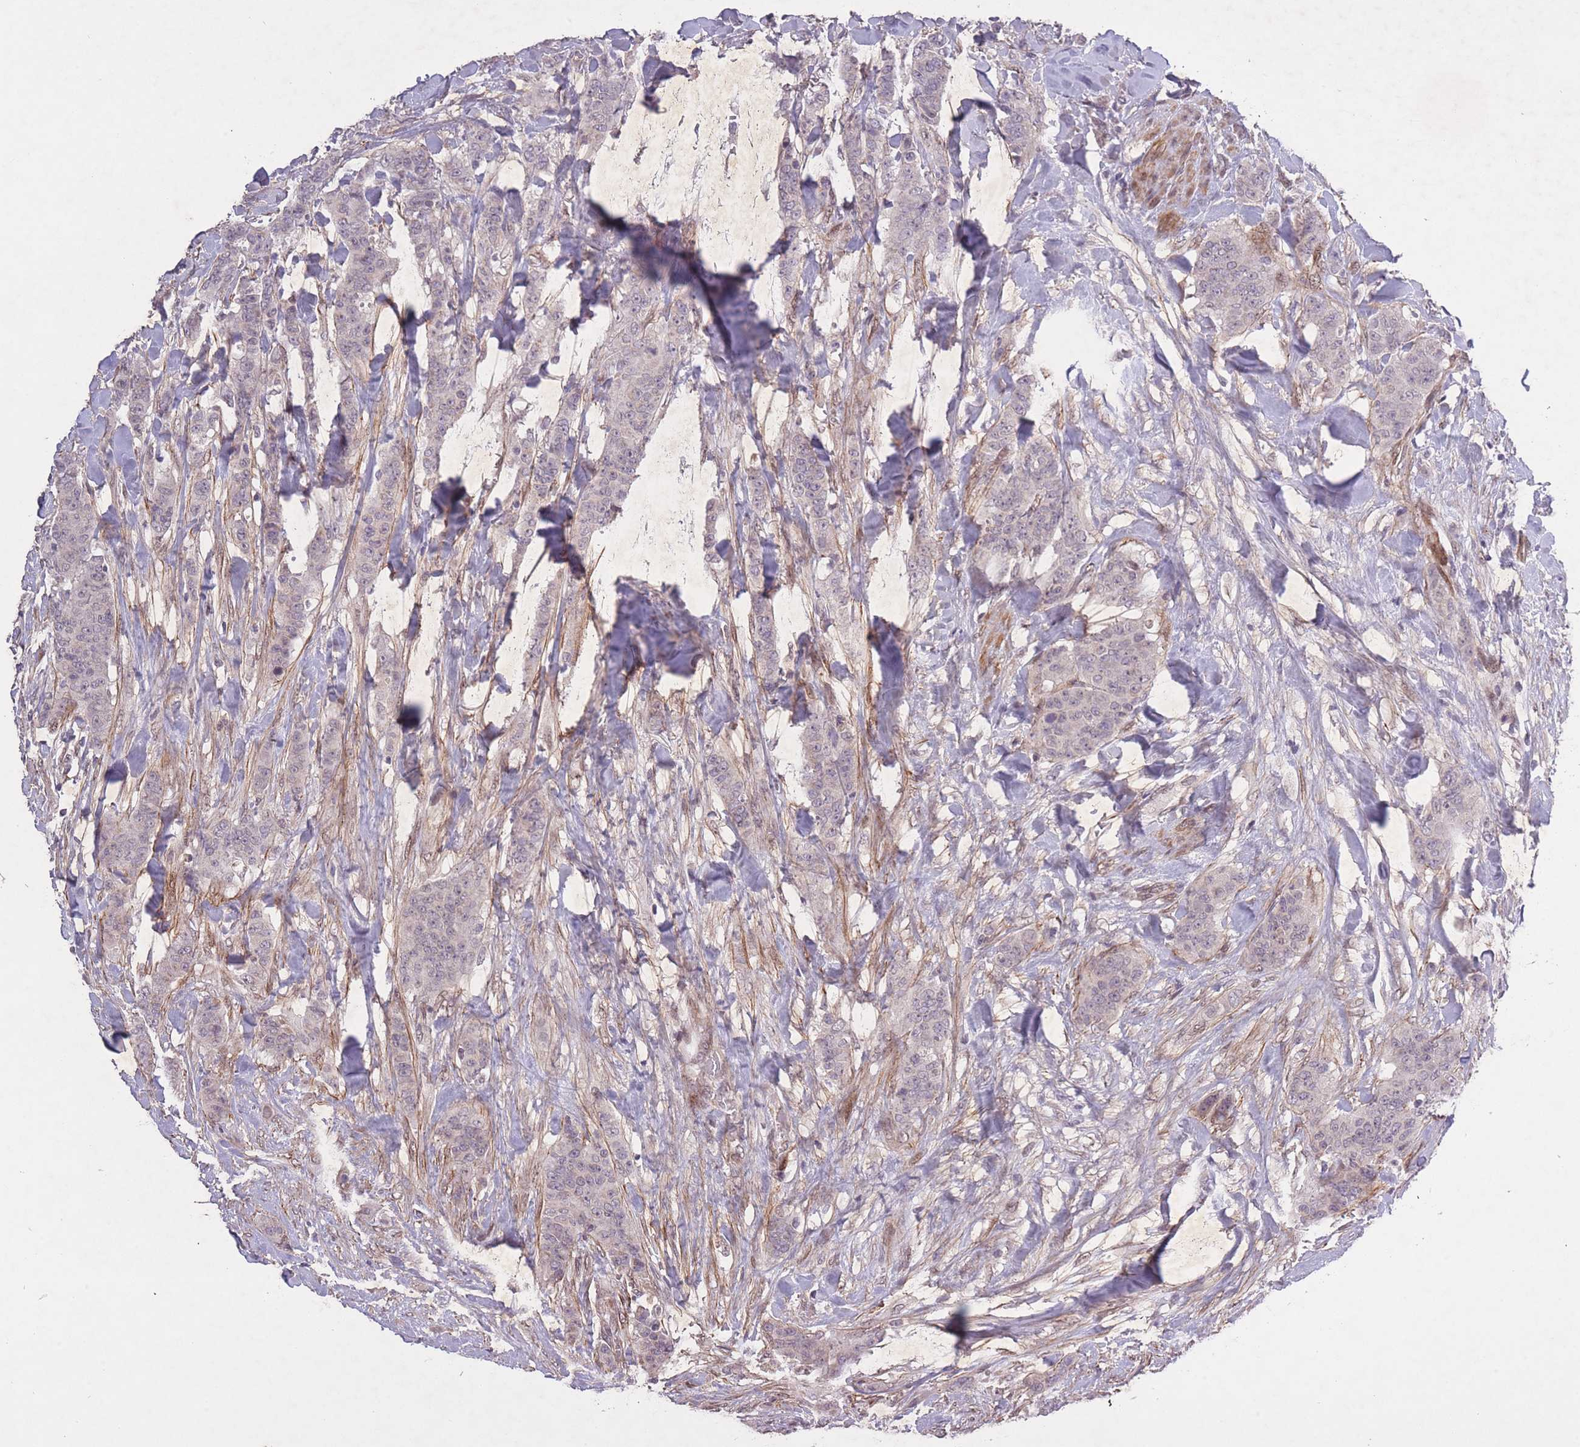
{"staining": {"intensity": "negative", "quantity": "none", "location": "none"}, "tissue": "breast cancer", "cell_type": "Tumor cells", "image_type": "cancer", "snomed": [{"axis": "morphology", "description": "Duct carcinoma"}, {"axis": "topography", "description": "Breast"}], "caption": "DAB immunohistochemical staining of human breast infiltrating ductal carcinoma displays no significant positivity in tumor cells.", "gene": "CBX6", "patient": {"sex": "female", "age": 40}}